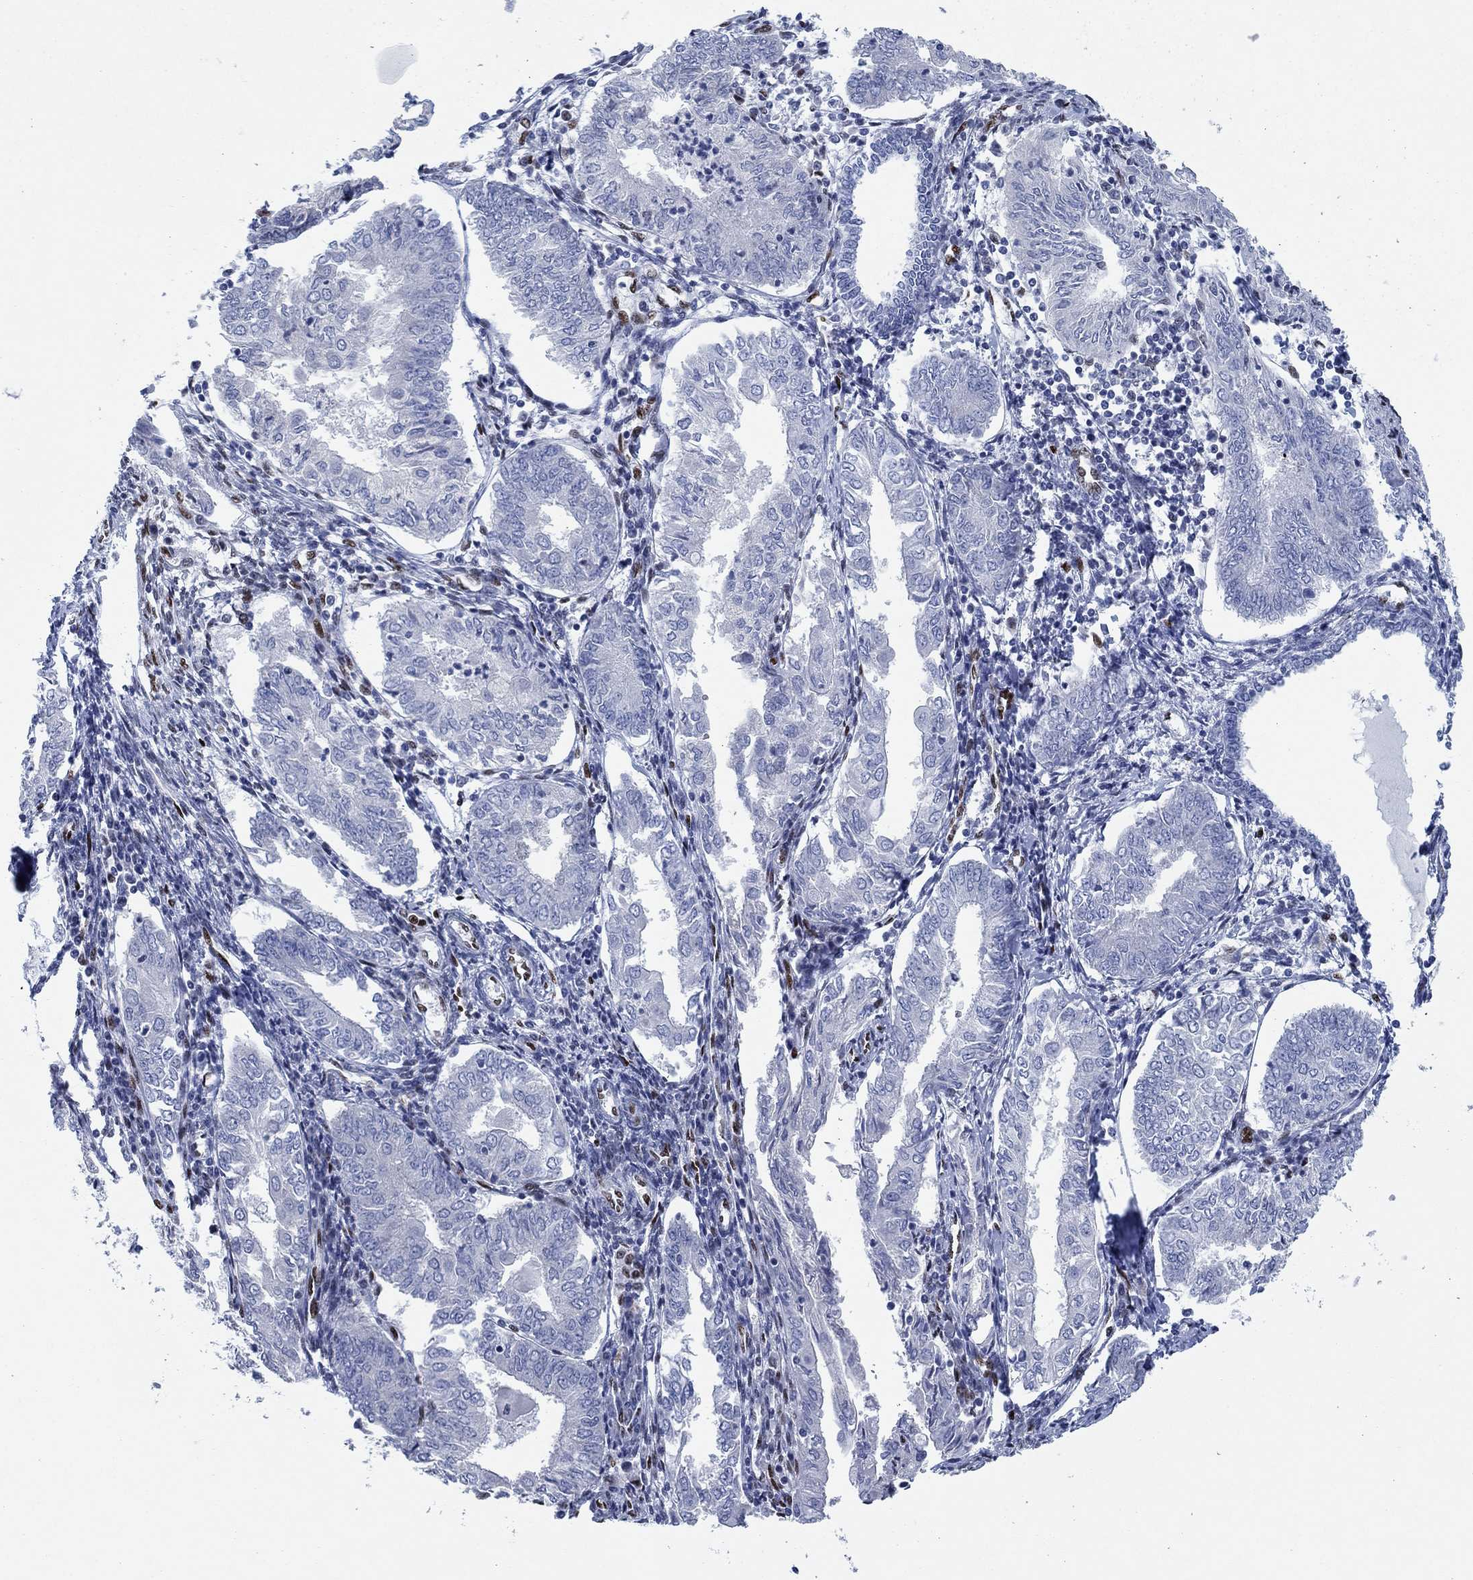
{"staining": {"intensity": "negative", "quantity": "none", "location": "none"}, "tissue": "endometrial cancer", "cell_type": "Tumor cells", "image_type": "cancer", "snomed": [{"axis": "morphology", "description": "Adenocarcinoma, NOS"}, {"axis": "topography", "description": "Endometrium"}], "caption": "Protein analysis of endometrial cancer (adenocarcinoma) shows no significant expression in tumor cells.", "gene": "ZEB1", "patient": {"sex": "female", "age": 68}}